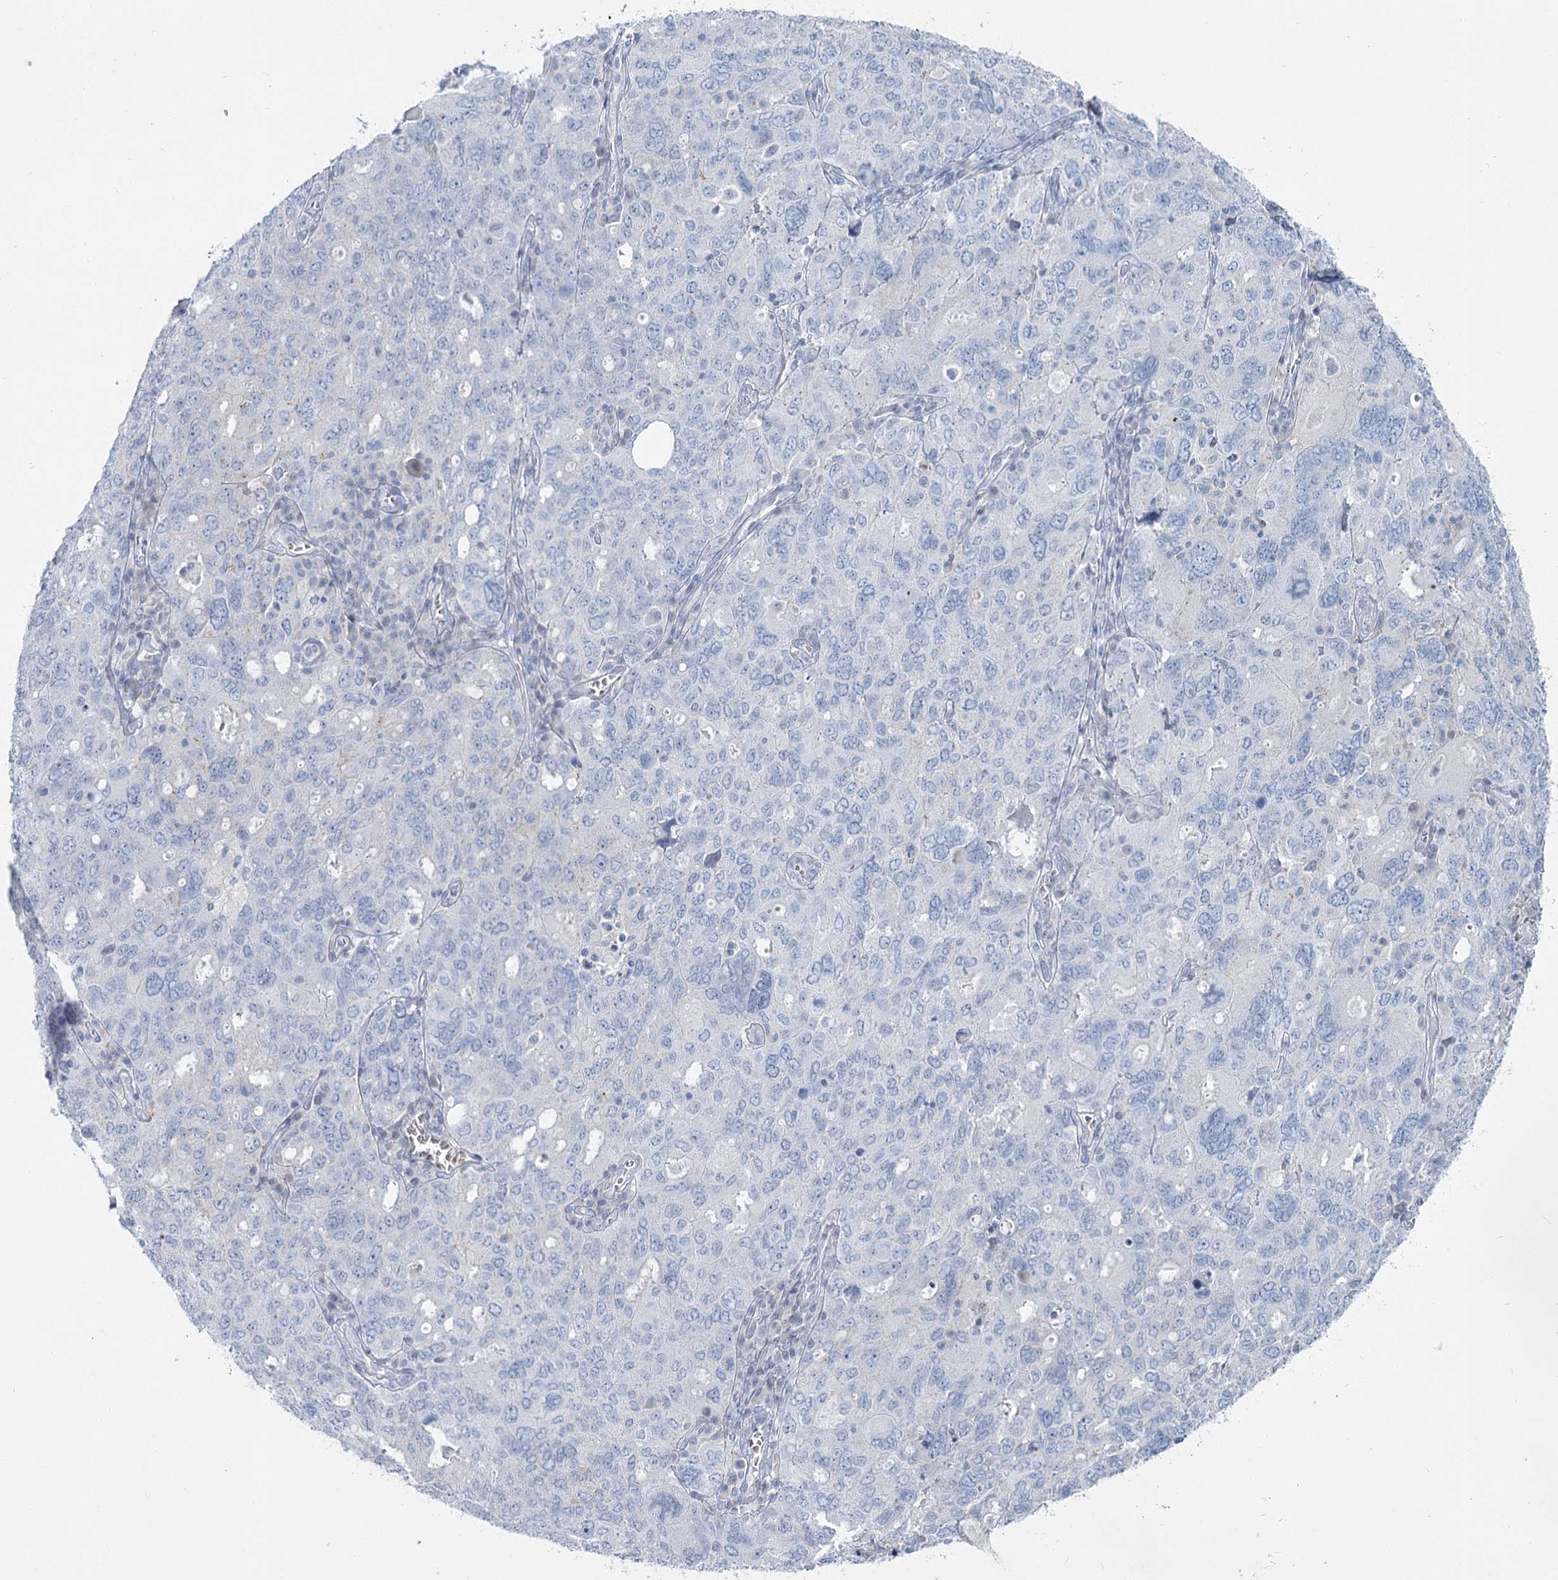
{"staining": {"intensity": "negative", "quantity": "none", "location": "none"}, "tissue": "ovarian cancer", "cell_type": "Tumor cells", "image_type": "cancer", "snomed": [{"axis": "morphology", "description": "Carcinoma, endometroid"}, {"axis": "topography", "description": "Ovary"}], "caption": "Ovarian cancer stained for a protein using IHC exhibits no positivity tumor cells.", "gene": "IFIT5", "patient": {"sex": "female", "age": 62}}